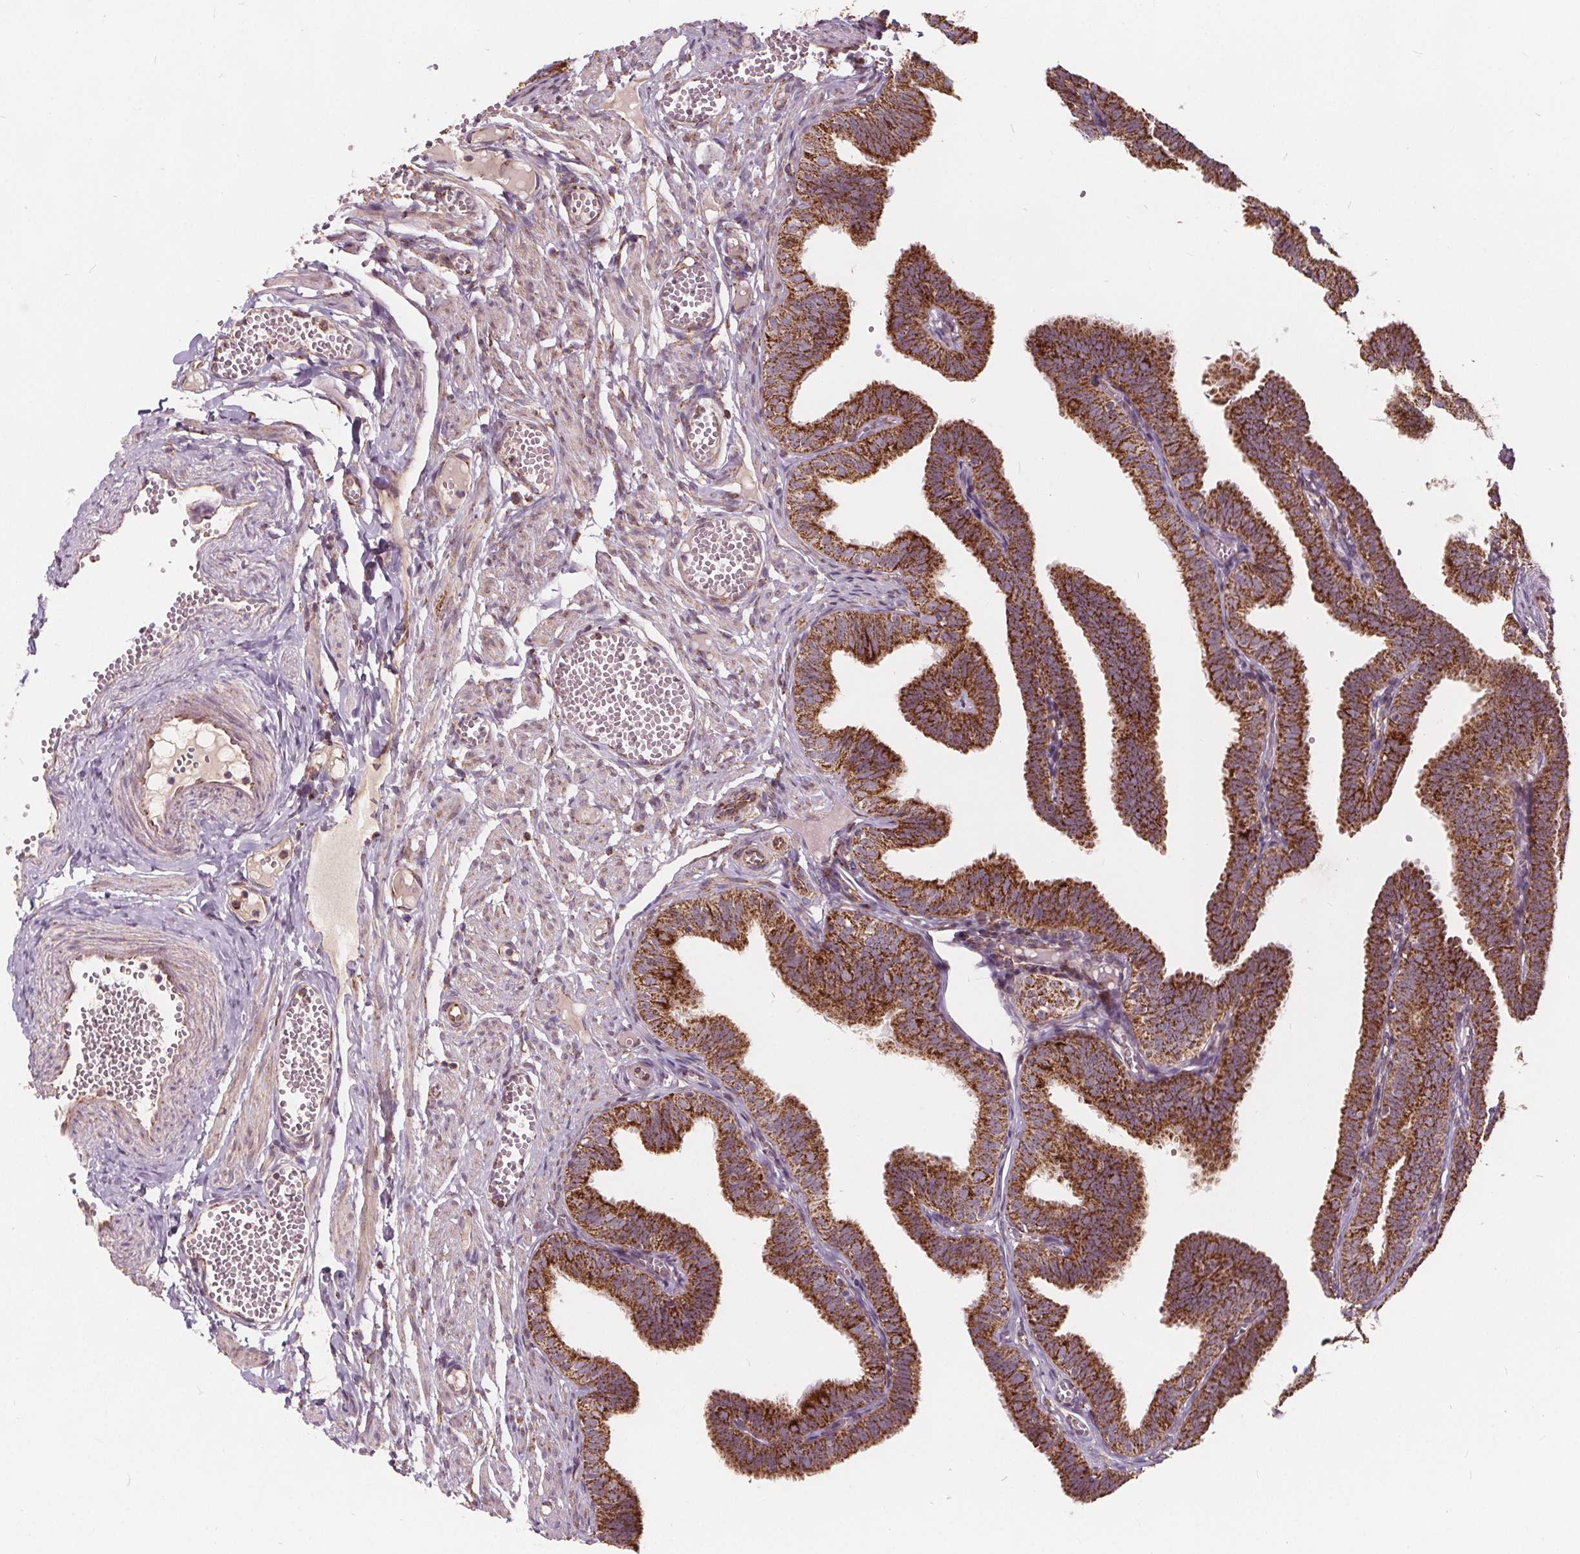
{"staining": {"intensity": "strong", "quantity": ">75%", "location": "cytoplasmic/membranous"}, "tissue": "fallopian tube", "cell_type": "Glandular cells", "image_type": "normal", "snomed": [{"axis": "morphology", "description": "Normal tissue, NOS"}, {"axis": "topography", "description": "Fallopian tube"}], "caption": "Immunohistochemistry histopathology image of normal fallopian tube stained for a protein (brown), which exhibits high levels of strong cytoplasmic/membranous positivity in about >75% of glandular cells.", "gene": "PLSCR3", "patient": {"sex": "female", "age": 25}}